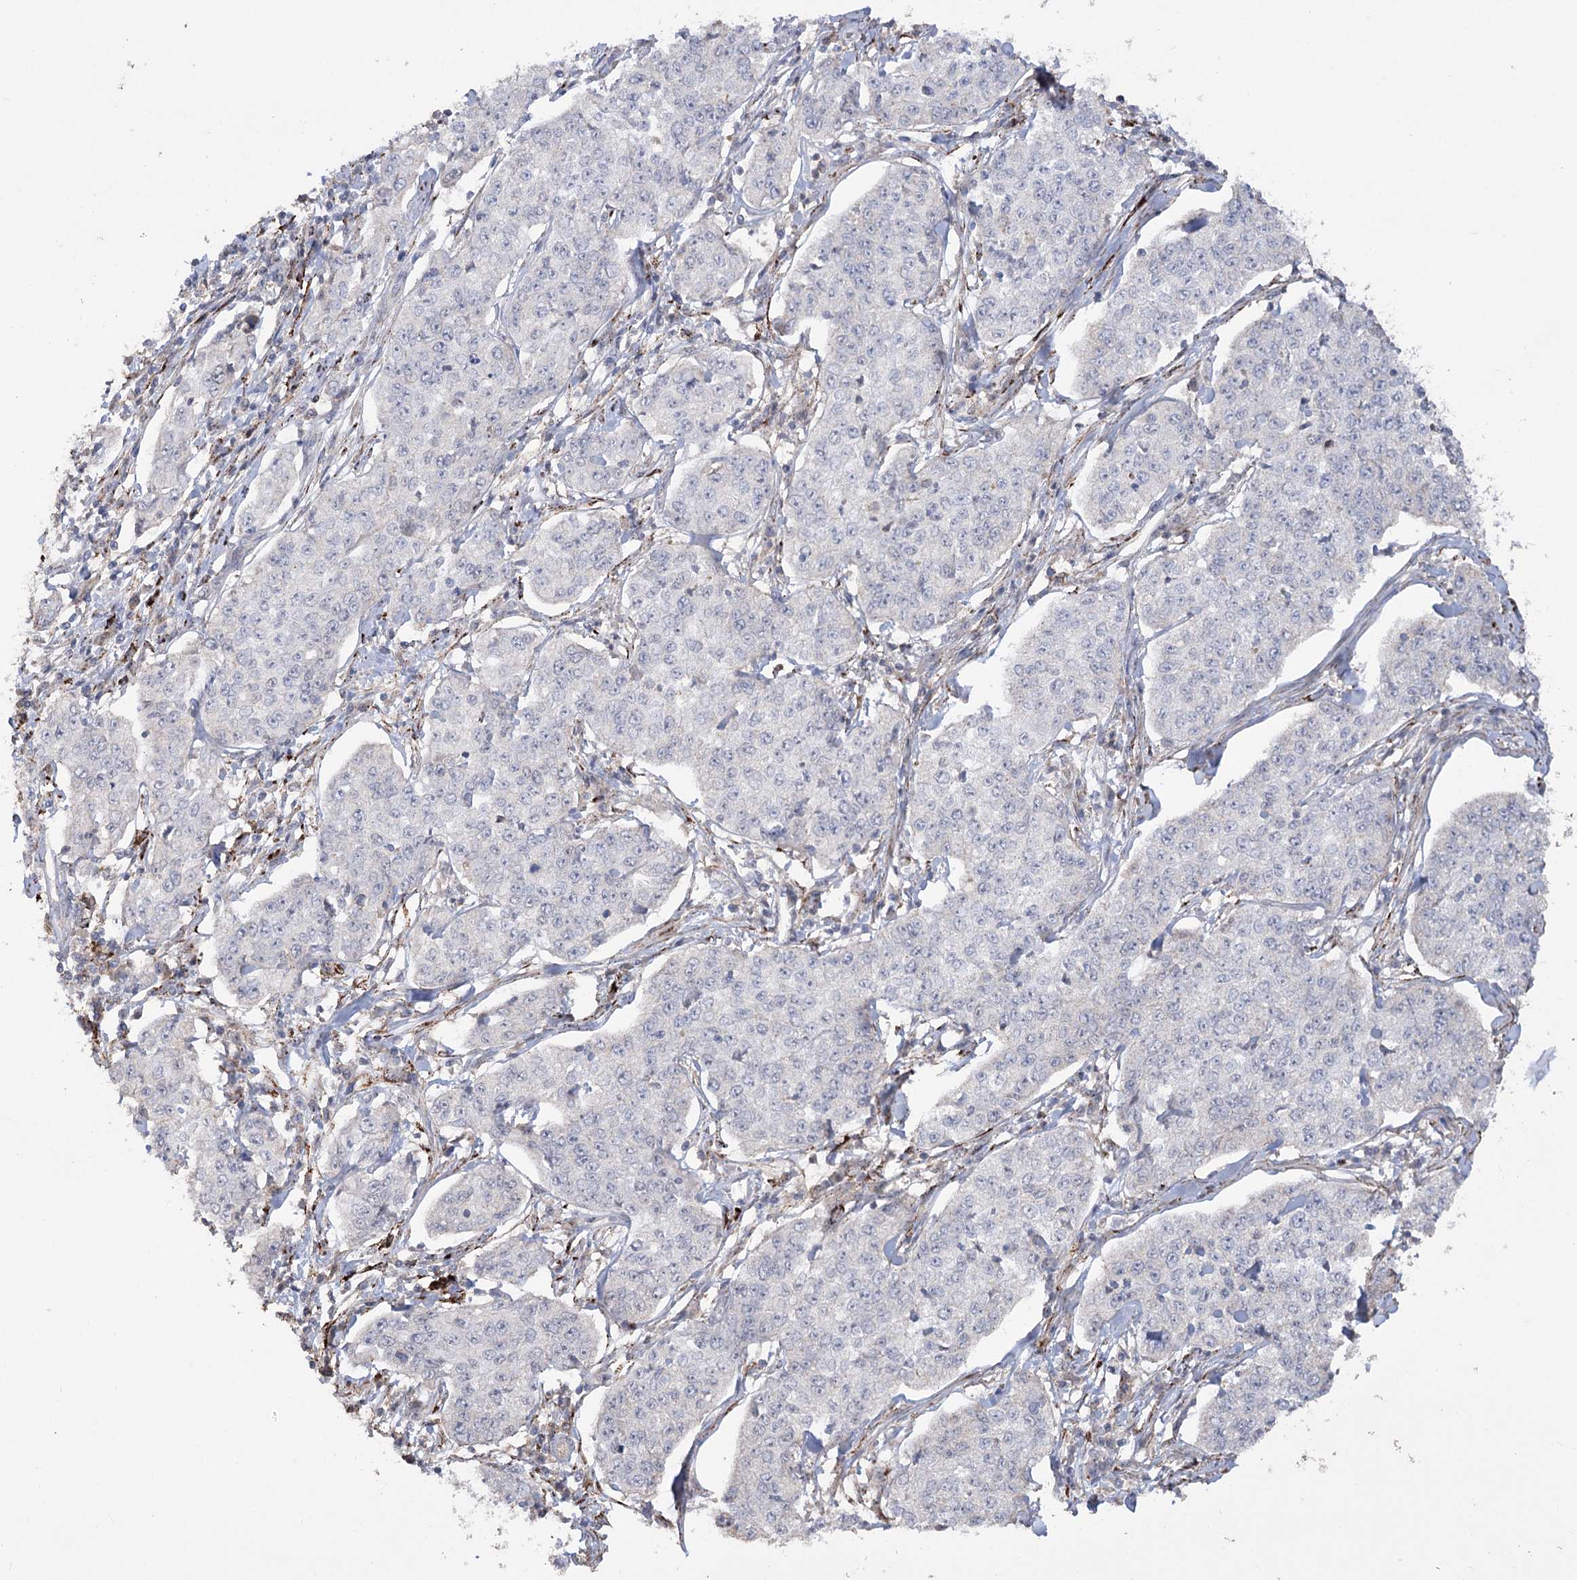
{"staining": {"intensity": "negative", "quantity": "none", "location": "none"}, "tissue": "cervical cancer", "cell_type": "Tumor cells", "image_type": "cancer", "snomed": [{"axis": "morphology", "description": "Squamous cell carcinoma, NOS"}, {"axis": "topography", "description": "Cervix"}], "caption": "Immunohistochemistry histopathology image of cervical cancer (squamous cell carcinoma) stained for a protein (brown), which demonstrates no staining in tumor cells. Brightfield microscopy of immunohistochemistry stained with DAB (3,3'-diaminobenzidine) (brown) and hematoxylin (blue), captured at high magnification.", "gene": "ZSCAN23", "patient": {"sex": "female", "age": 35}}